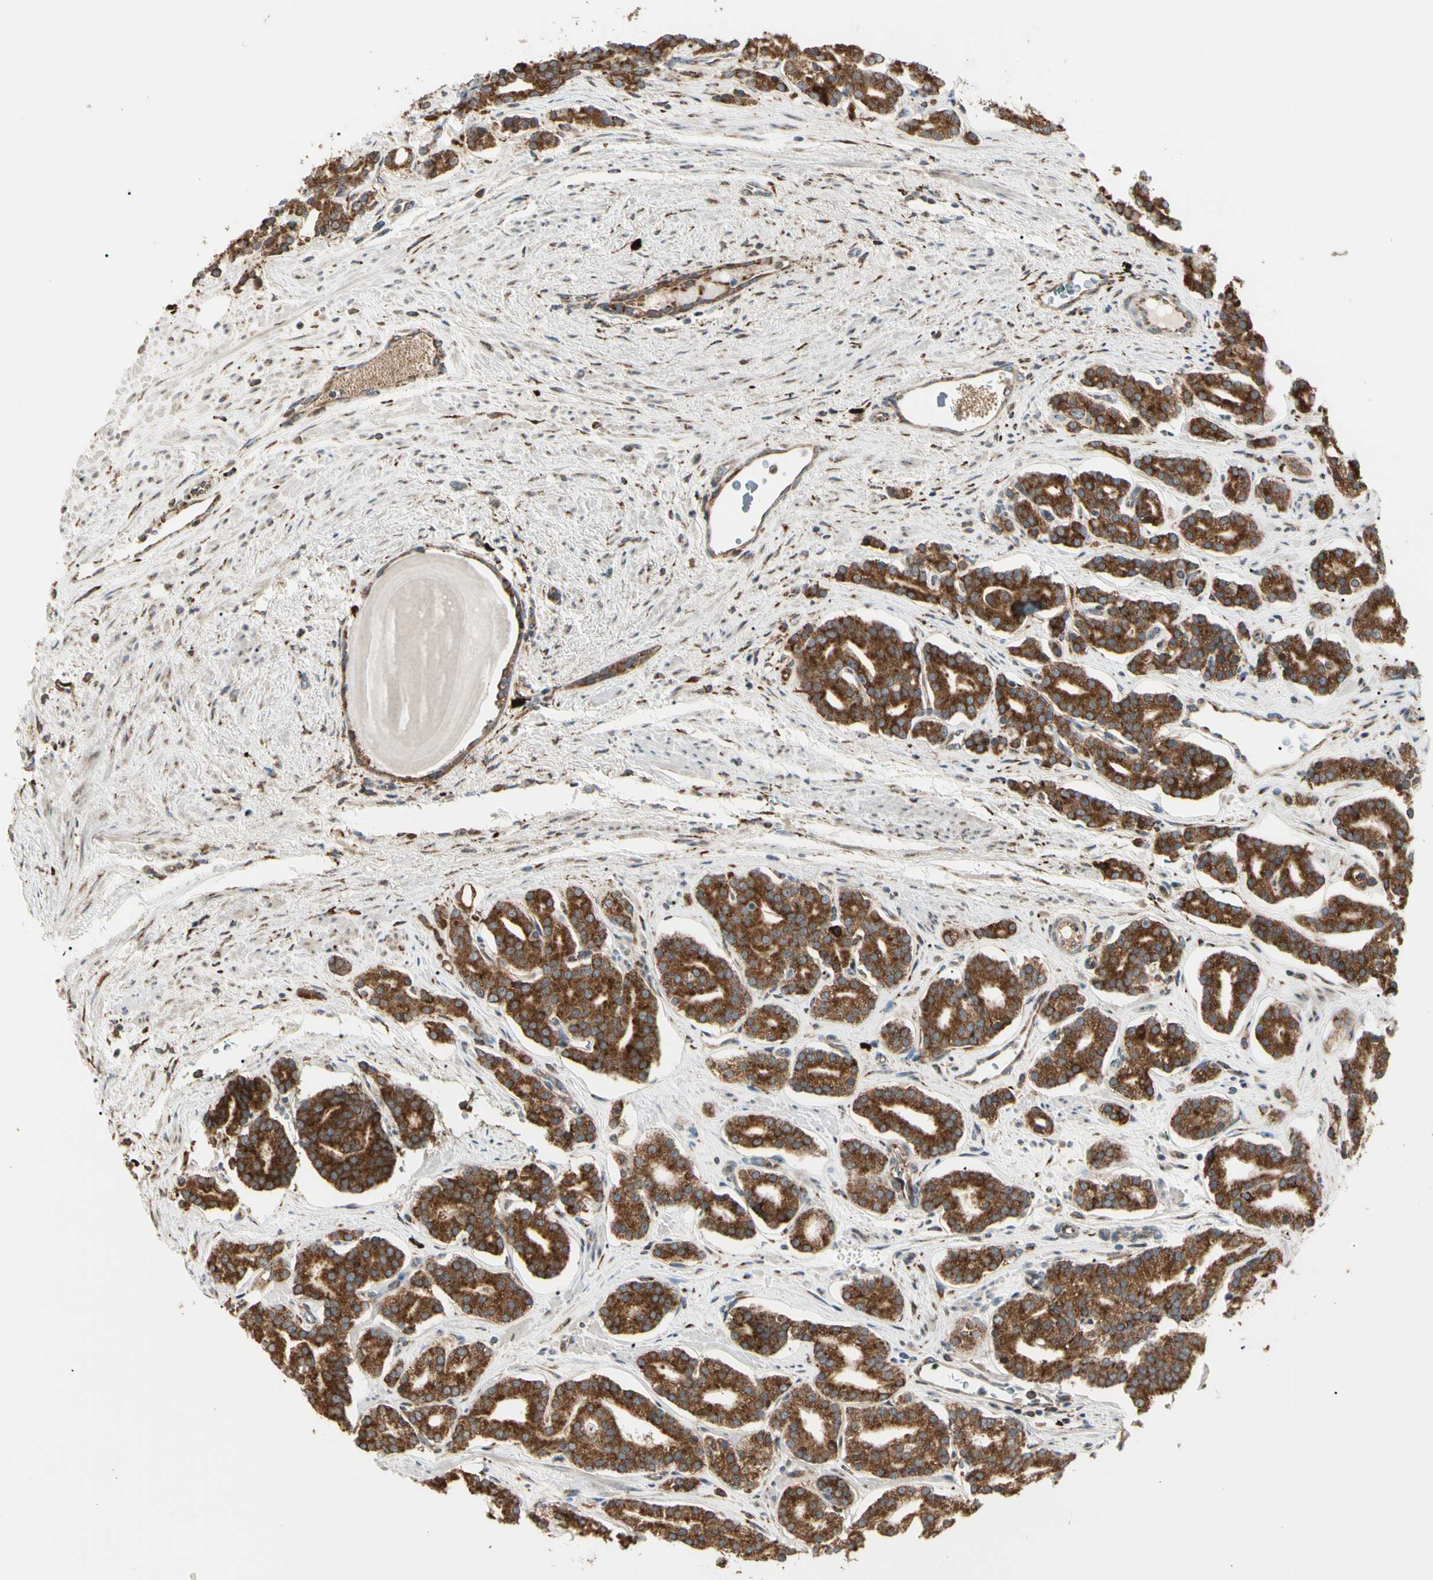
{"staining": {"intensity": "strong", "quantity": ">75%", "location": "cytoplasmic/membranous"}, "tissue": "prostate cancer", "cell_type": "Tumor cells", "image_type": "cancer", "snomed": [{"axis": "morphology", "description": "Adenocarcinoma, Low grade"}, {"axis": "topography", "description": "Prostate"}], "caption": "Immunohistochemistry staining of prostate adenocarcinoma (low-grade), which reveals high levels of strong cytoplasmic/membranous staining in approximately >75% of tumor cells indicating strong cytoplasmic/membranous protein expression. The staining was performed using DAB (3,3'-diaminobenzidine) (brown) for protein detection and nuclei were counterstained in hematoxylin (blue).", "gene": "HSP90B1", "patient": {"sex": "male", "age": 63}}